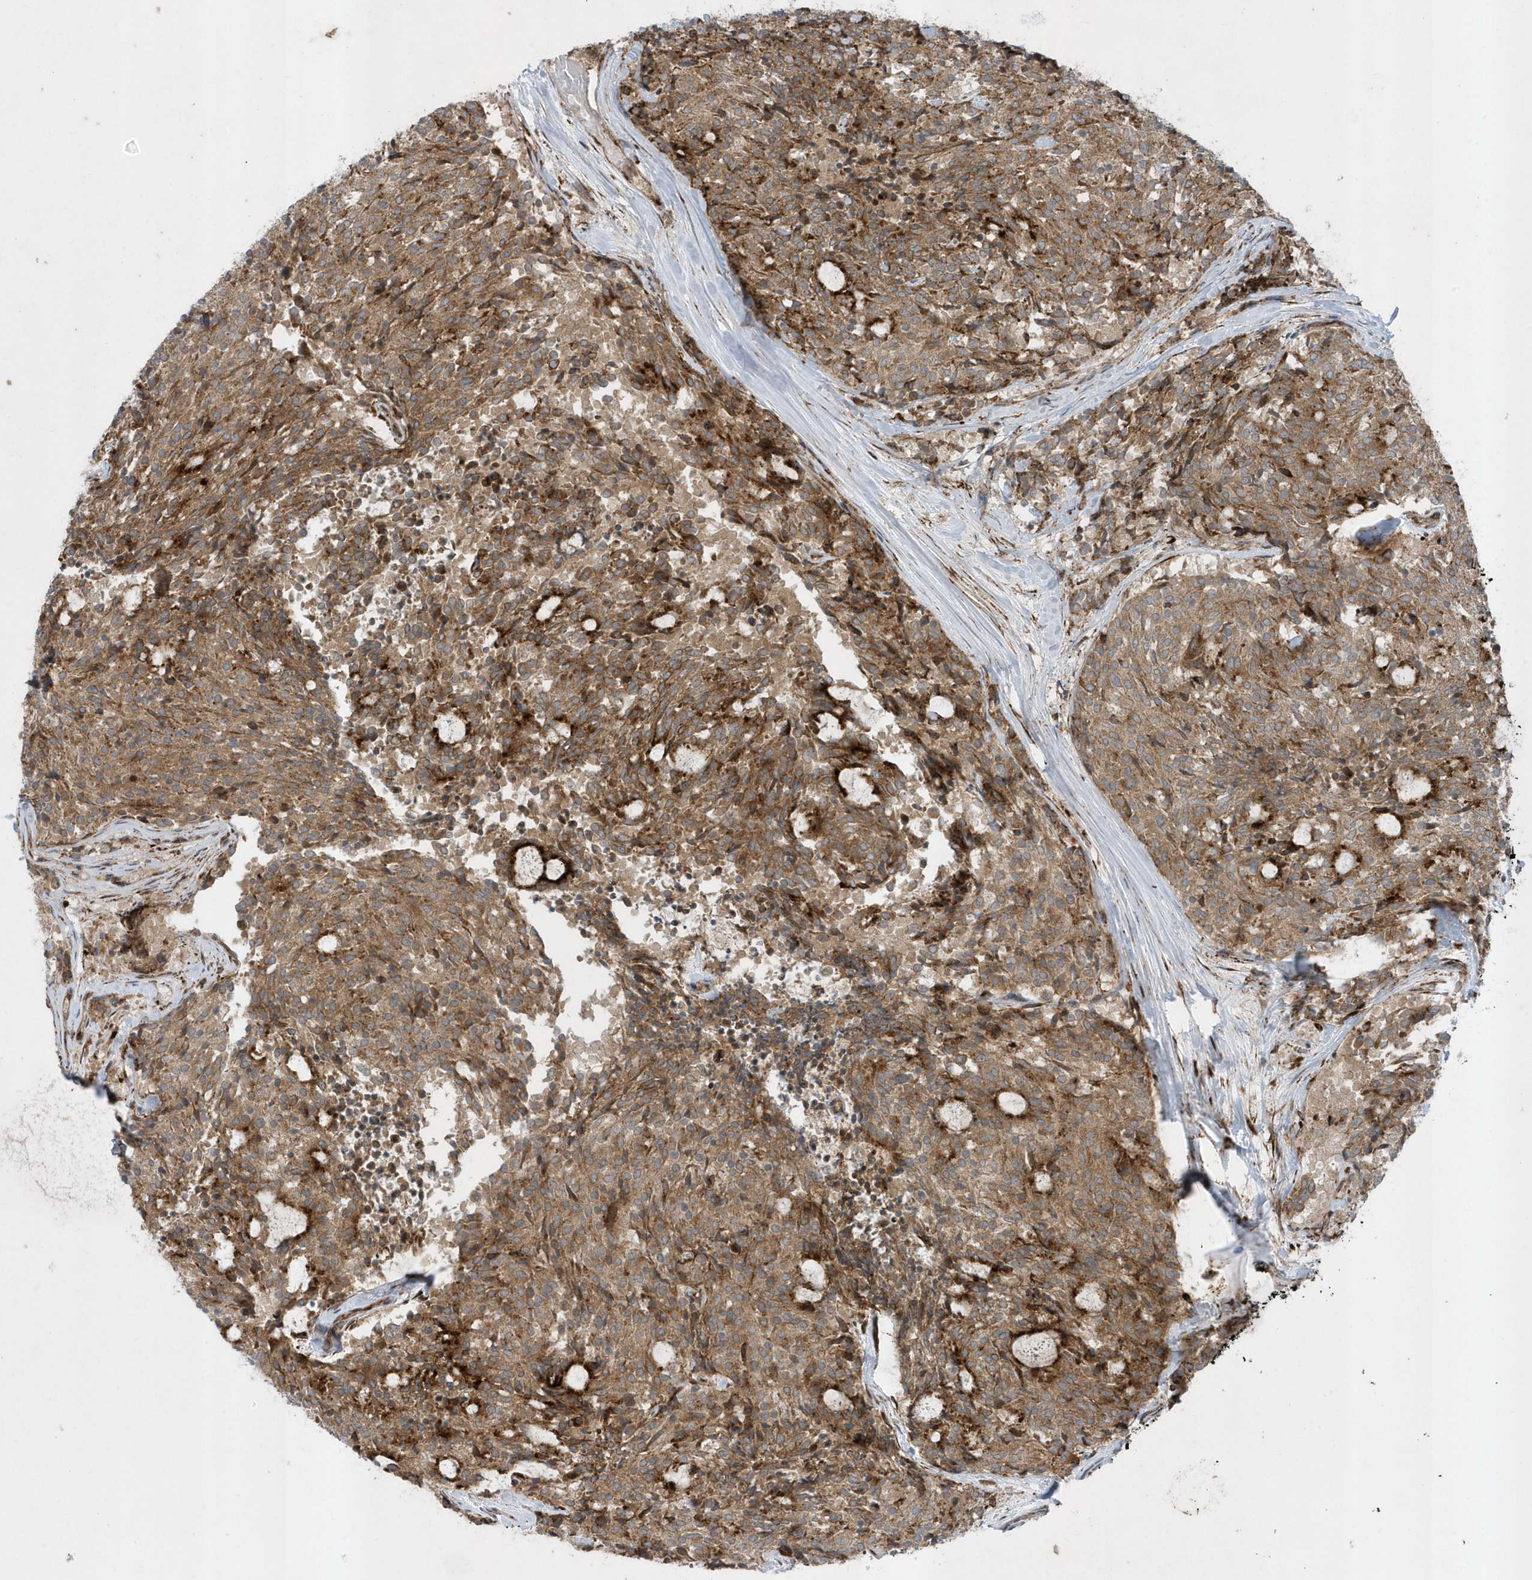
{"staining": {"intensity": "moderate", "quantity": ">75%", "location": "cytoplasmic/membranous"}, "tissue": "carcinoid", "cell_type": "Tumor cells", "image_type": "cancer", "snomed": [{"axis": "morphology", "description": "Carcinoid, malignant, NOS"}, {"axis": "topography", "description": "Pancreas"}], "caption": "An IHC image of neoplastic tissue is shown. Protein staining in brown highlights moderate cytoplasmic/membranous positivity in carcinoid within tumor cells. (DAB (3,3'-diaminobenzidine) IHC with brightfield microscopy, high magnification).", "gene": "FAM98A", "patient": {"sex": "female", "age": 54}}